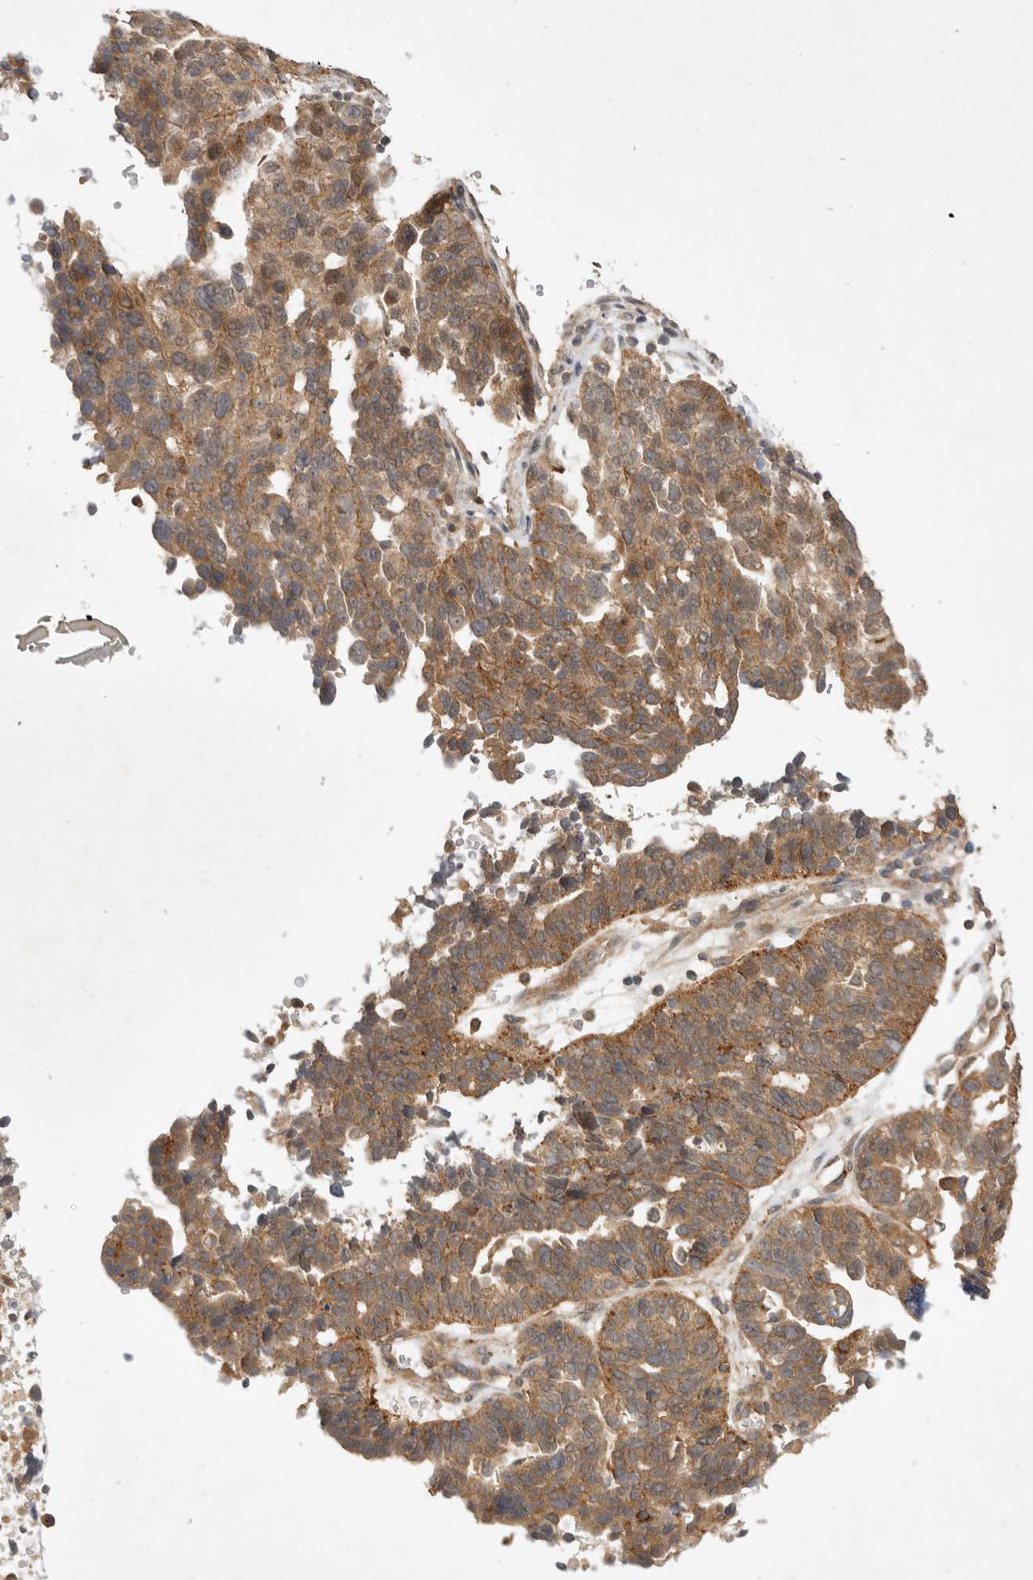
{"staining": {"intensity": "moderate", "quantity": ">75%", "location": "cytoplasmic/membranous"}, "tissue": "ovarian cancer", "cell_type": "Tumor cells", "image_type": "cancer", "snomed": [{"axis": "morphology", "description": "Cystadenocarcinoma, serous, NOS"}, {"axis": "topography", "description": "Ovary"}], "caption": "Immunohistochemical staining of human ovarian serous cystadenocarcinoma reveals moderate cytoplasmic/membranous protein expression in approximately >75% of tumor cells.", "gene": "ZNF232", "patient": {"sex": "female", "age": 59}}